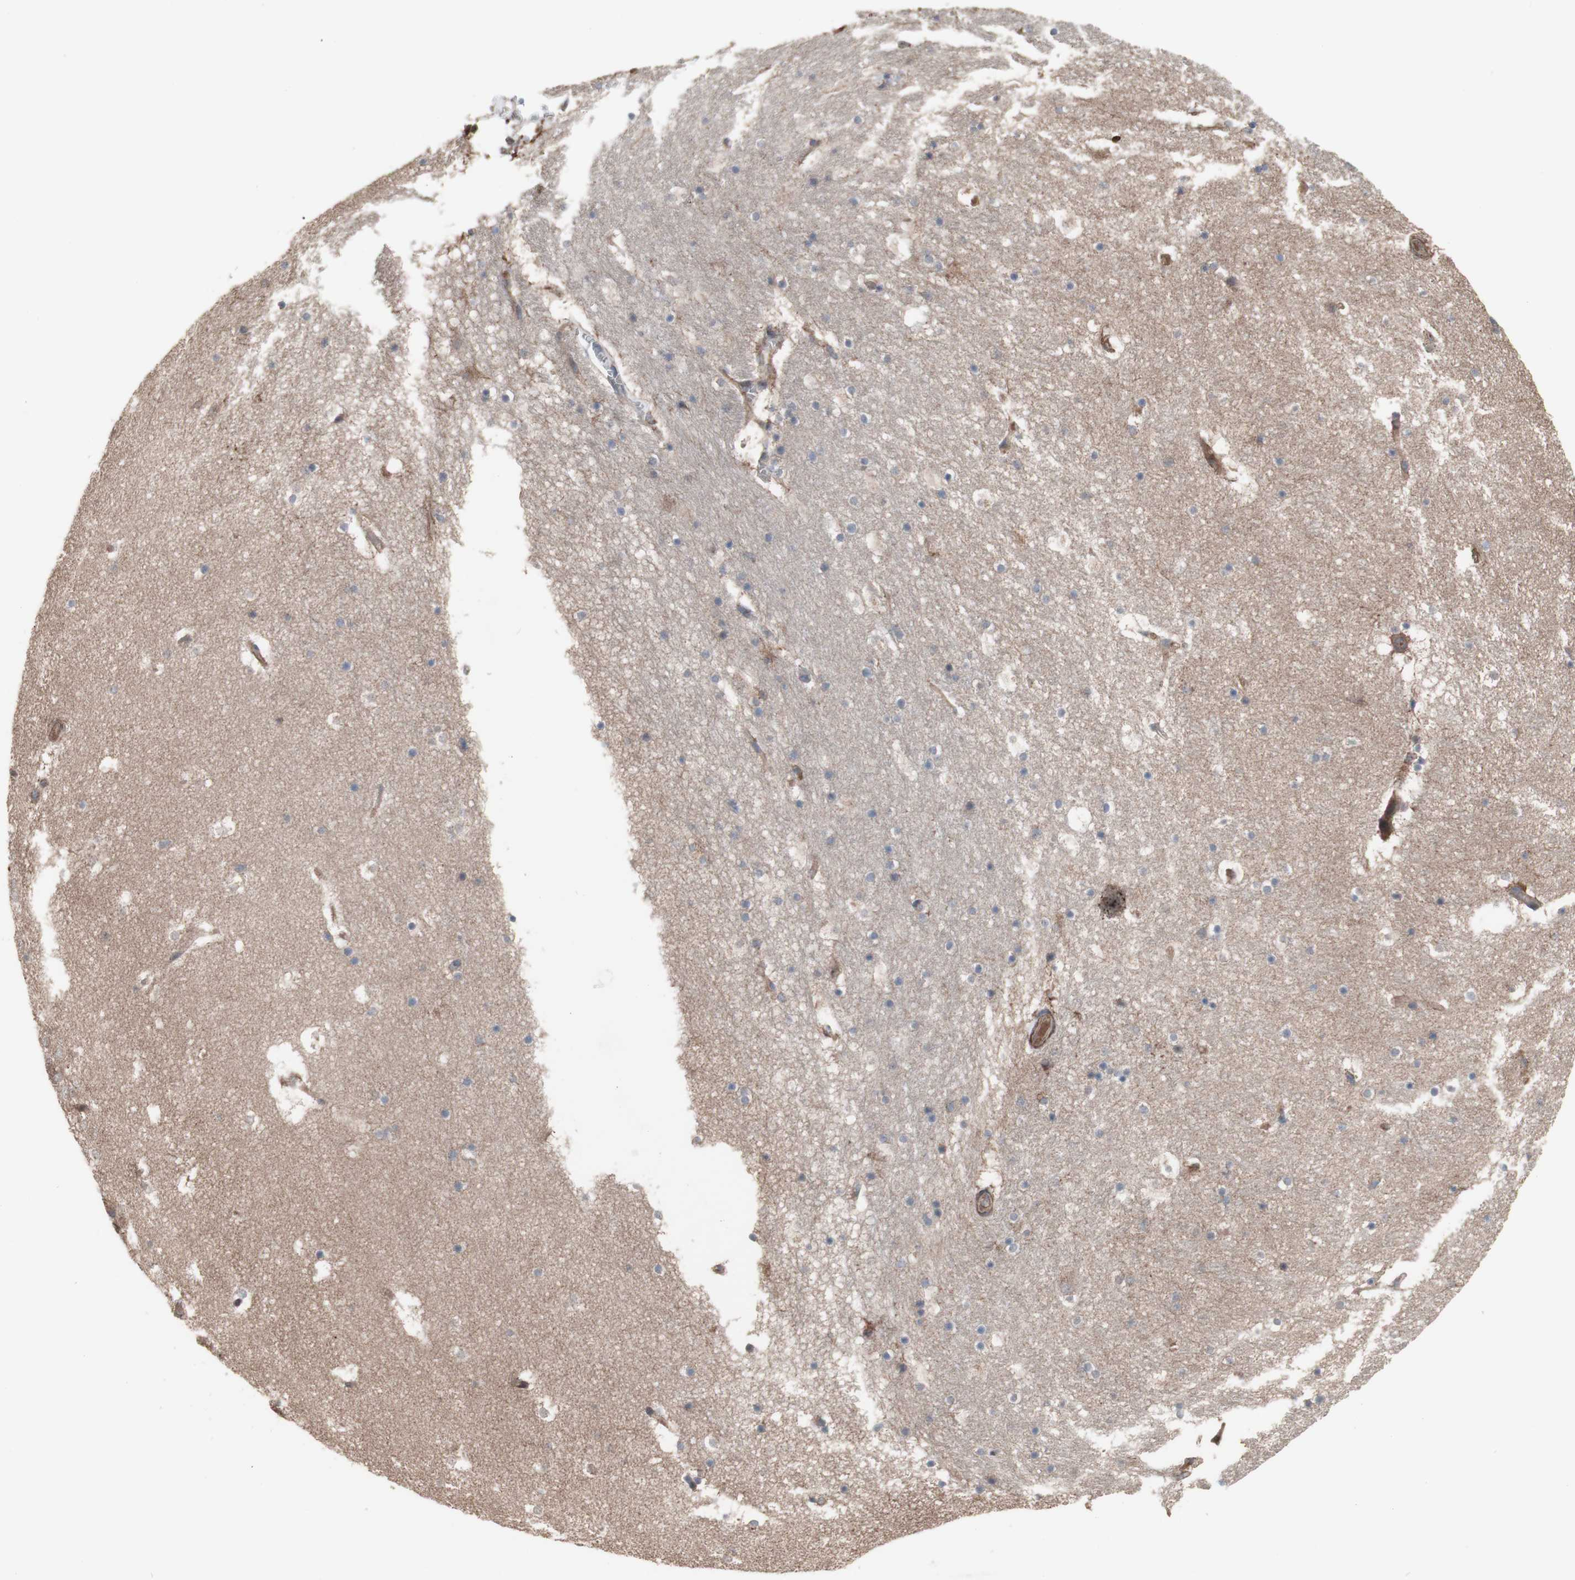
{"staining": {"intensity": "moderate", "quantity": "25%-75%", "location": "cytoplasmic/membranous"}, "tissue": "hippocampus", "cell_type": "Glial cells", "image_type": "normal", "snomed": [{"axis": "morphology", "description": "Normal tissue, NOS"}, {"axis": "topography", "description": "Hippocampus"}], "caption": "This image exhibits IHC staining of unremarkable hippocampus, with medium moderate cytoplasmic/membranous staining in approximately 25%-75% of glial cells.", "gene": "COPB1", "patient": {"sex": "male", "age": 45}}